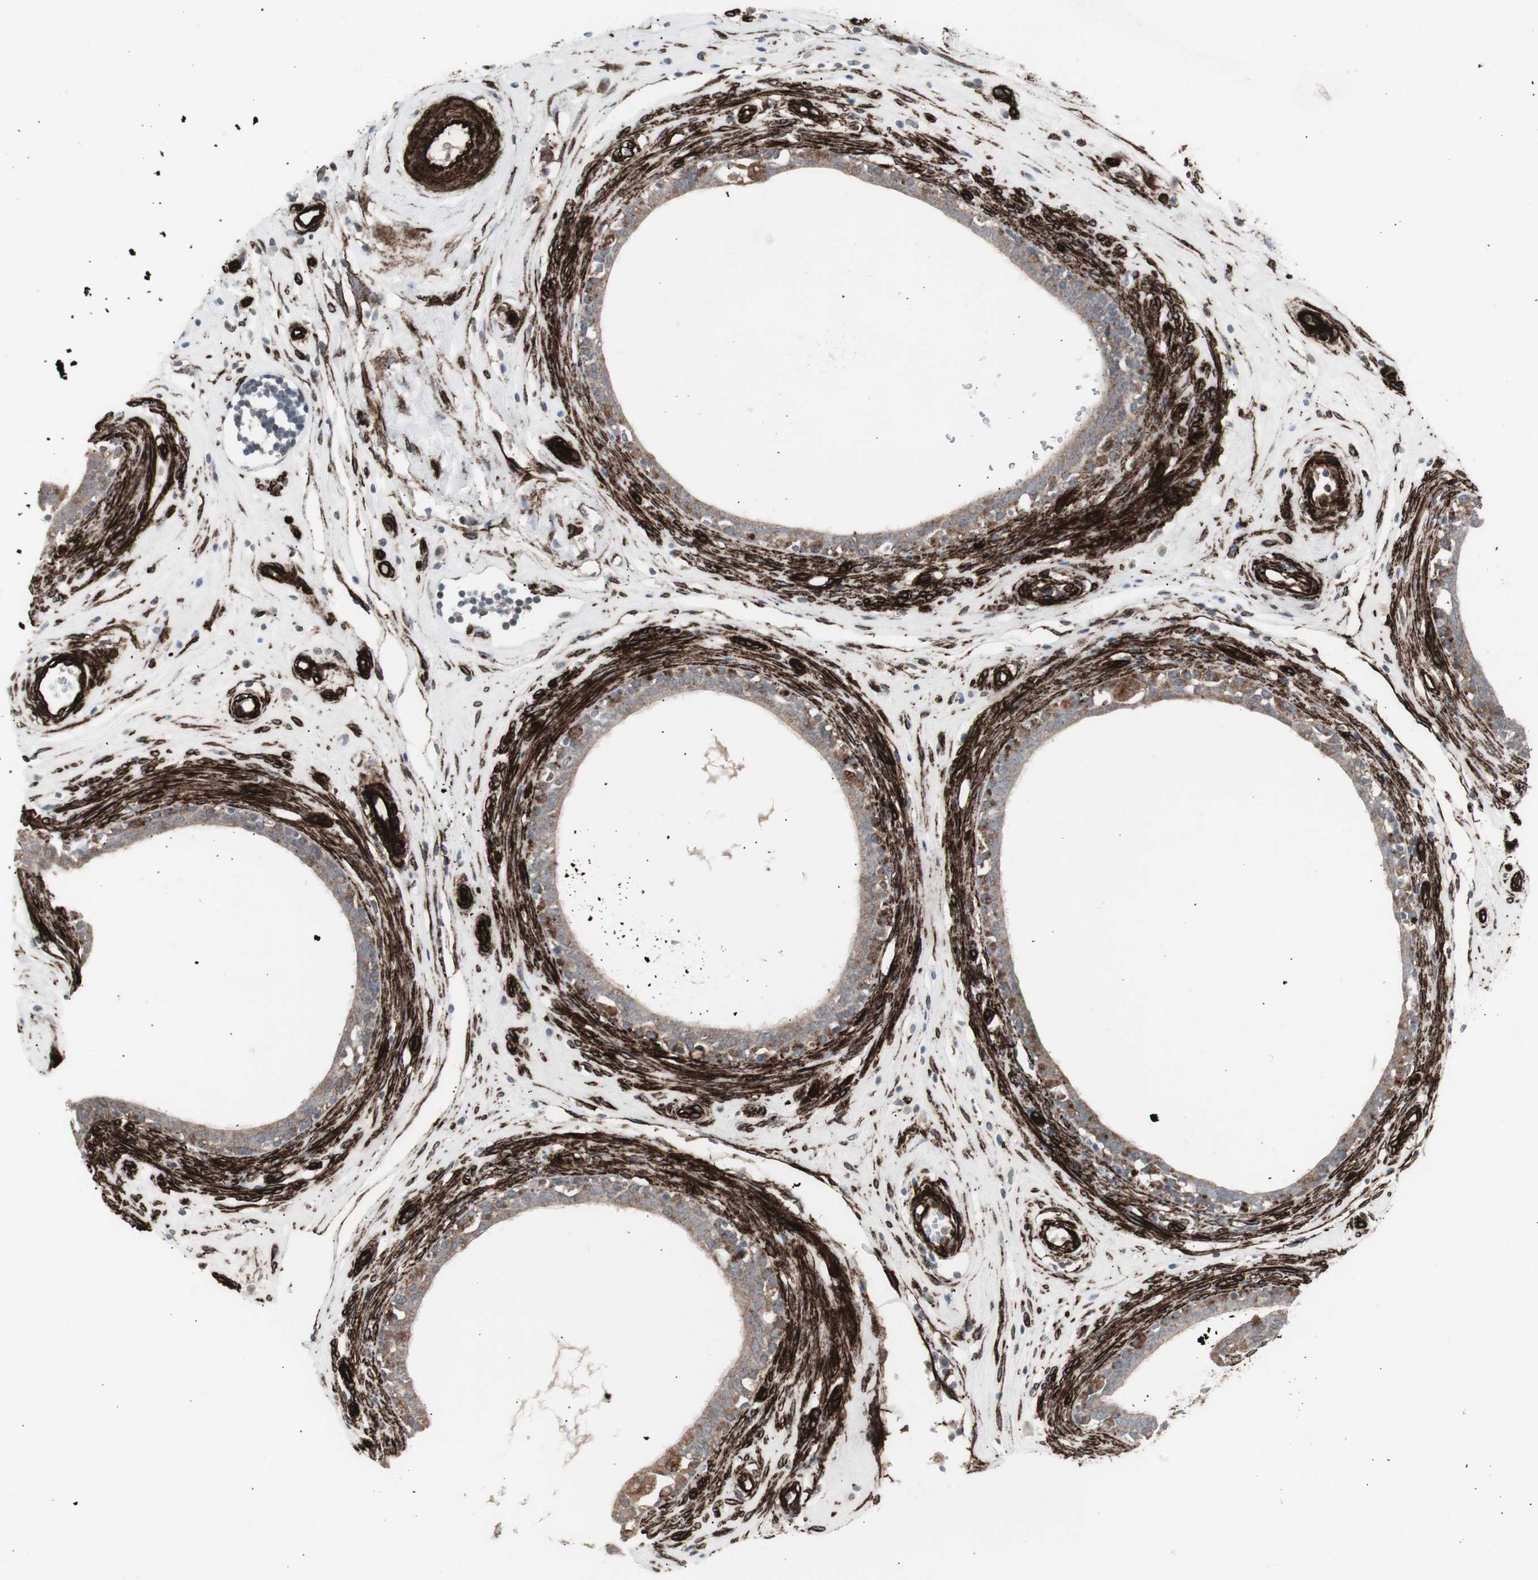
{"staining": {"intensity": "weak", "quantity": ">75%", "location": "cytoplasmic/membranous"}, "tissue": "epididymis", "cell_type": "Glandular cells", "image_type": "normal", "snomed": [{"axis": "morphology", "description": "Normal tissue, NOS"}, {"axis": "morphology", "description": "Inflammation, NOS"}, {"axis": "topography", "description": "Epididymis"}], "caption": "Protein staining by IHC demonstrates weak cytoplasmic/membranous expression in about >75% of glandular cells in normal epididymis. The protein is shown in brown color, while the nuclei are stained blue.", "gene": "PDGFA", "patient": {"sex": "male", "age": 84}}